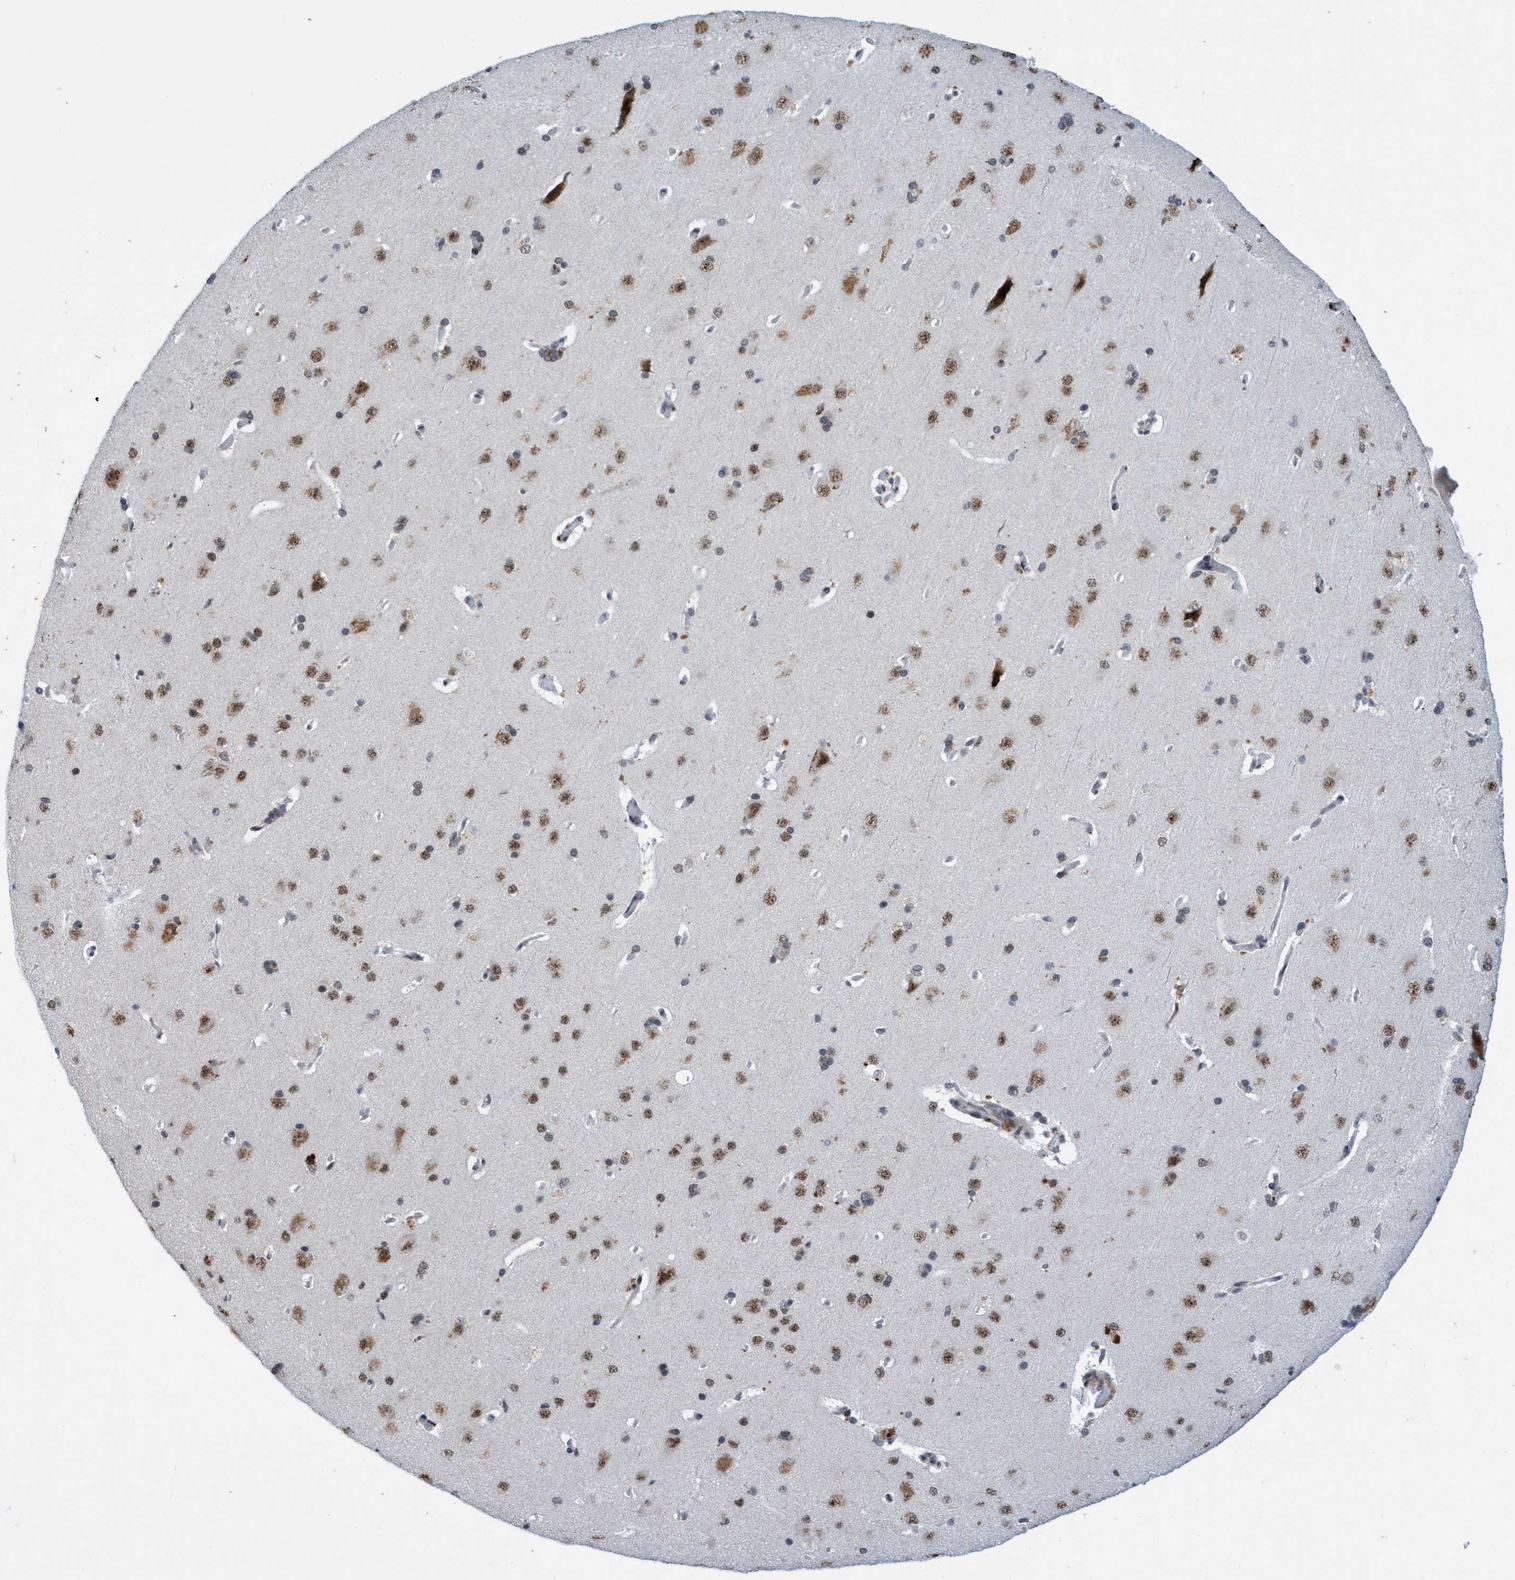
{"staining": {"intensity": "moderate", "quantity": "25%-75%", "location": "nuclear"}, "tissue": "cerebral cortex", "cell_type": "Endothelial cells", "image_type": "normal", "snomed": [{"axis": "morphology", "description": "Normal tissue, NOS"}, {"axis": "topography", "description": "Cerebral cortex"}], "caption": "This micrograph displays IHC staining of unremarkable cerebral cortex, with medium moderate nuclear expression in about 25%-75% of endothelial cells.", "gene": "GLT6D1", "patient": {"sex": "male", "age": 62}}